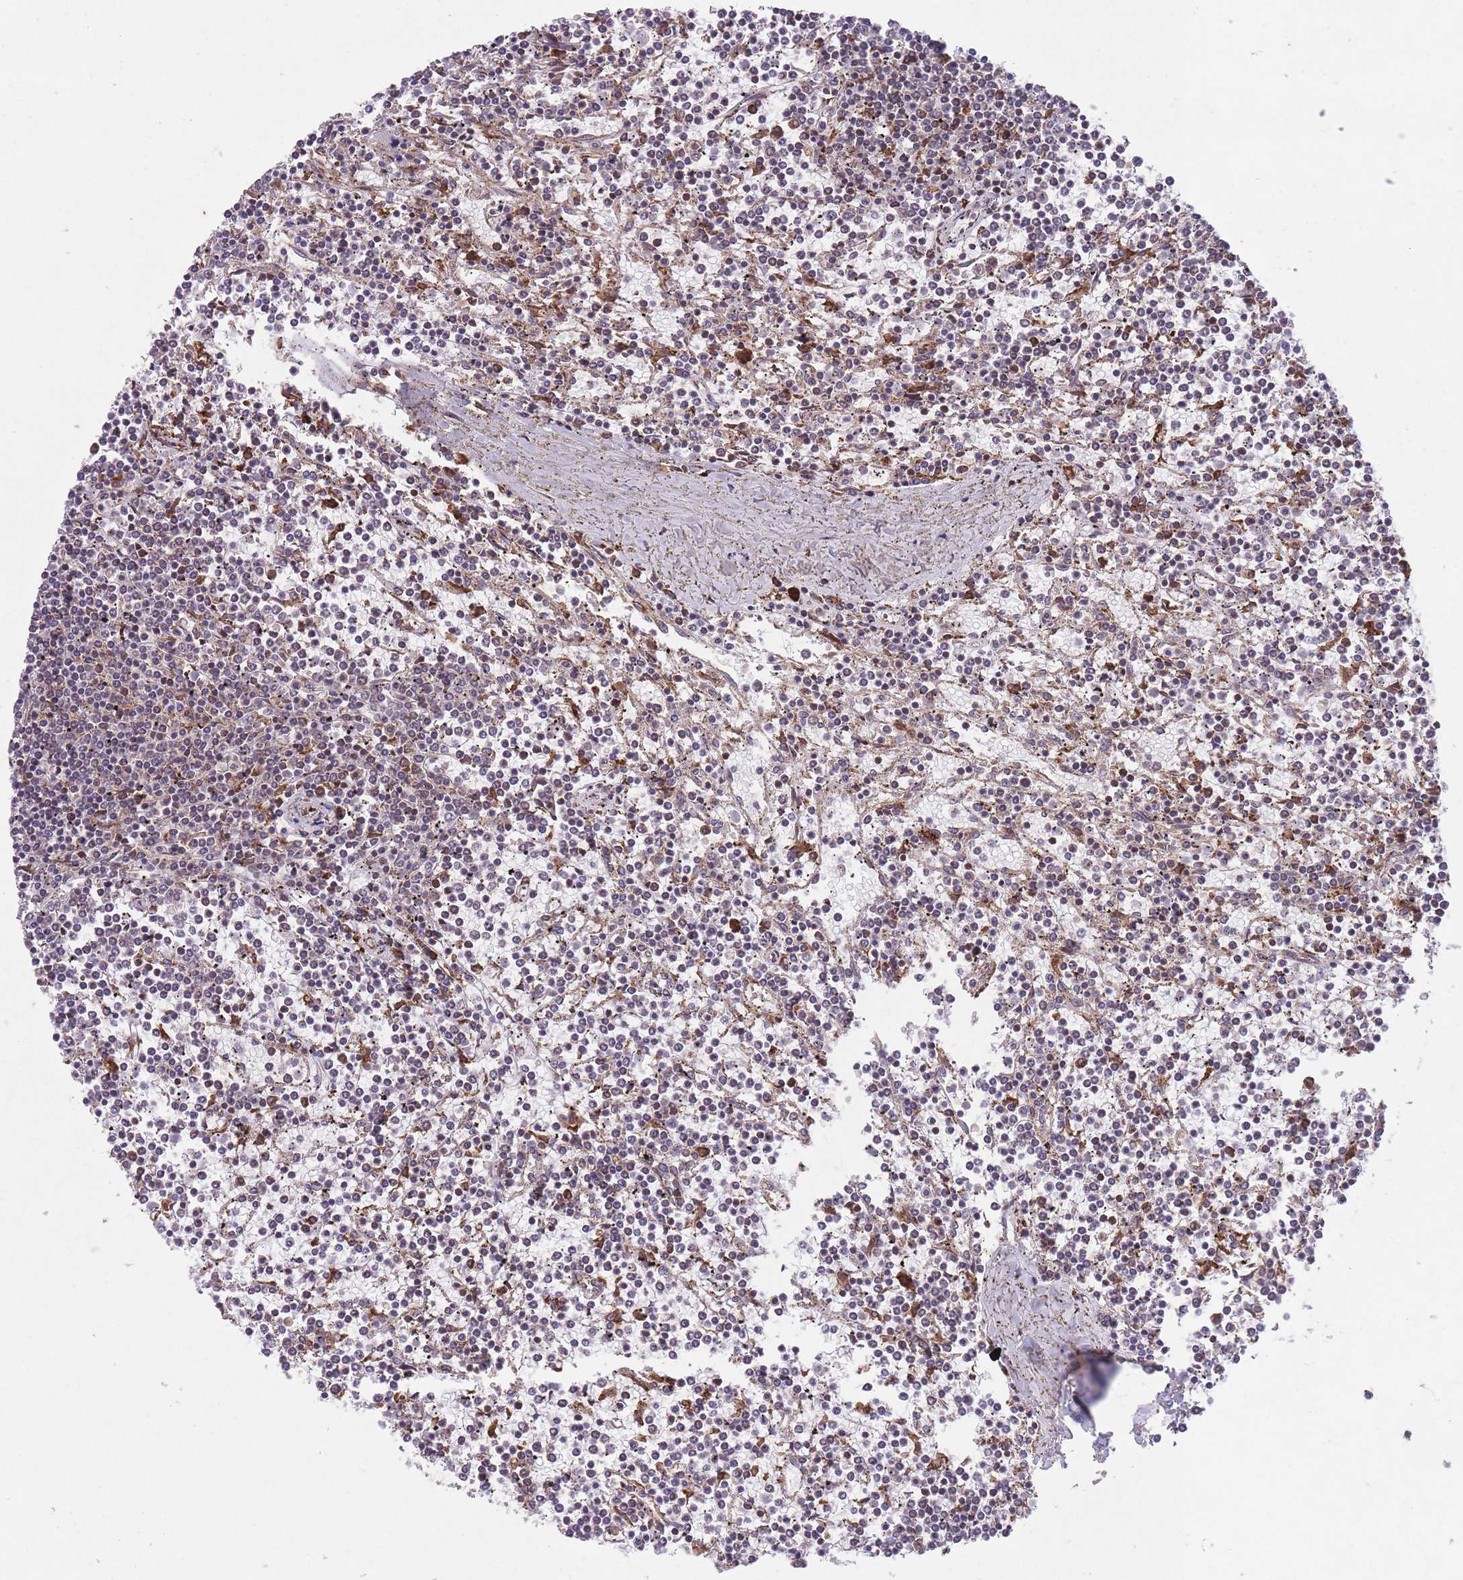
{"staining": {"intensity": "negative", "quantity": "none", "location": "none"}, "tissue": "lymphoma", "cell_type": "Tumor cells", "image_type": "cancer", "snomed": [{"axis": "morphology", "description": "Malignant lymphoma, non-Hodgkin's type, Low grade"}, {"axis": "topography", "description": "Spleen"}], "caption": "An immunohistochemistry histopathology image of malignant lymphoma, non-Hodgkin's type (low-grade) is shown. There is no staining in tumor cells of malignant lymphoma, non-Hodgkin's type (low-grade). (DAB (3,3'-diaminobenzidine) immunohistochemistry with hematoxylin counter stain).", "gene": "TTLL3", "patient": {"sex": "female", "age": 19}}